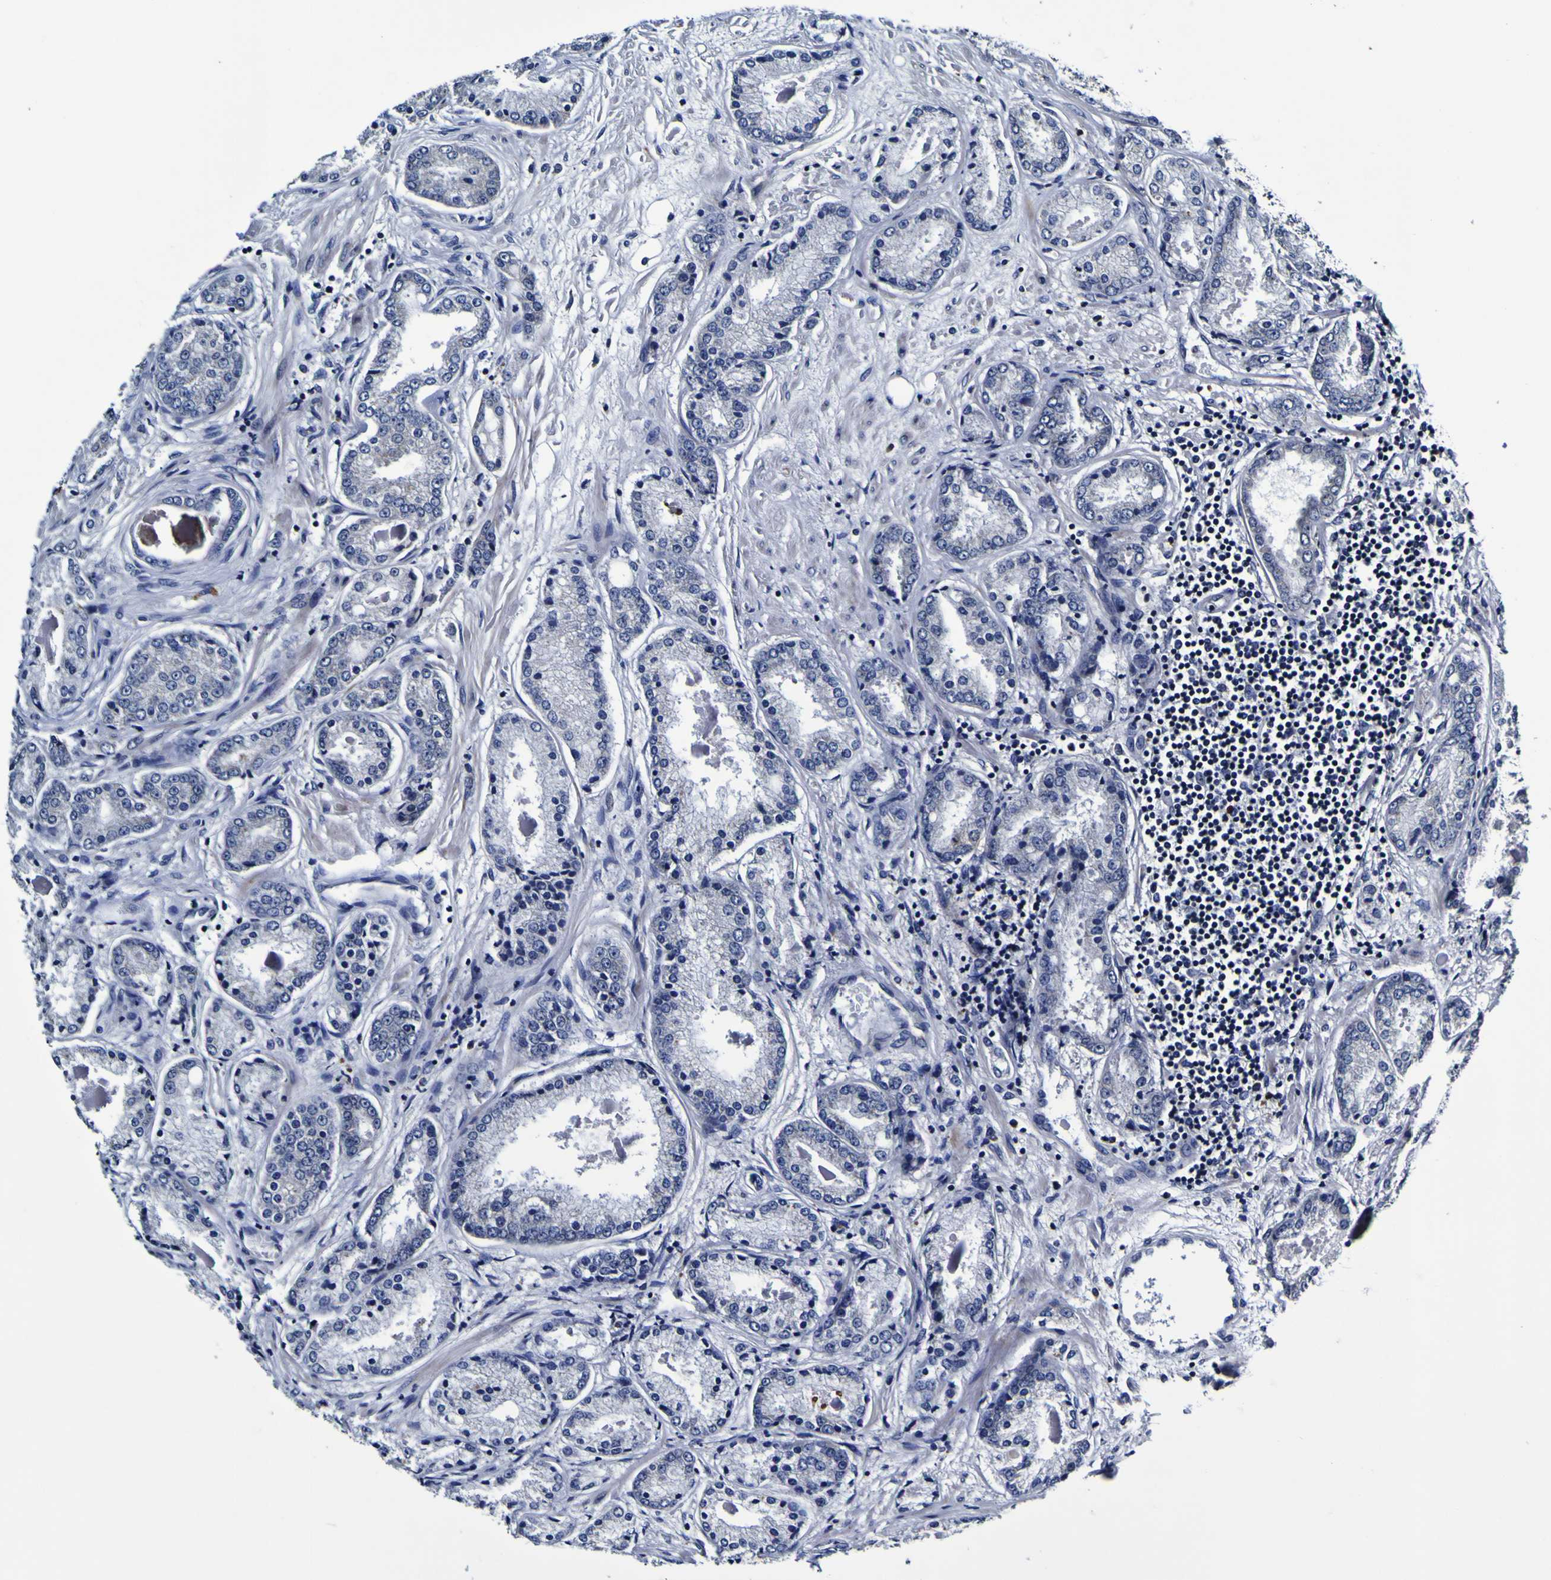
{"staining": {"intensity": "negative", "quantity": "none", "location": "none"}, "tissue": "prostate cancer", "cell_type": "Tumor cells", "image_type": "cancer", "snomed": [{"axis": "morphology", "description": "Adenocarcinoma, High grade"}, {"axis": "topography", "description": "Prostate"}], "caption": "This is an immunohistochemistry histopathology image of human prostate cancer. There is no expression in tumor cells.", "gene": "PANK4", "patient": {"sex": "male", "age": 59}}